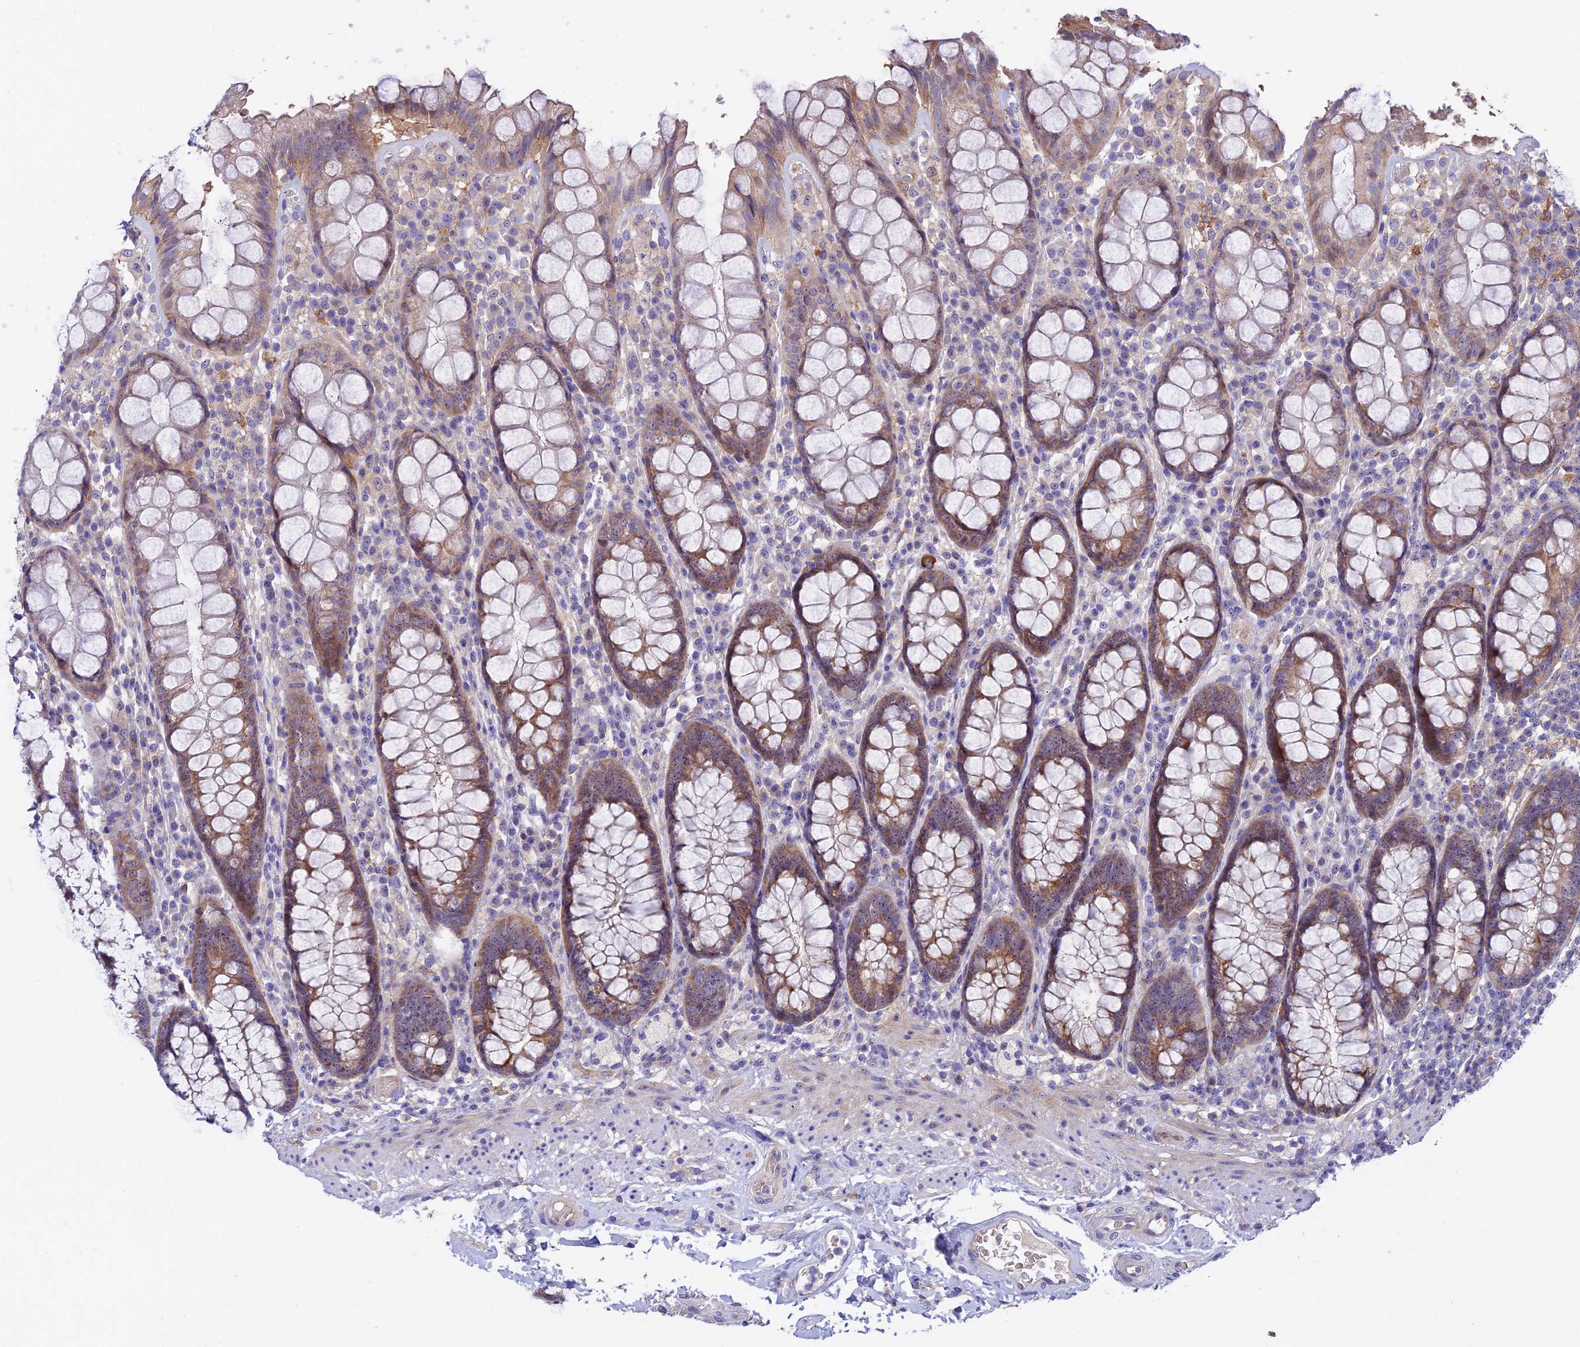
{"staining": {"intensity": "moderate", "quantity": ">75%", "location": "cytoplasmic/membranous"}, "tissue": "rectum", "cell_type": "Glandular cells", "image_type": "normal", "snomed": [{"axis": "morphology", "description": "Normal tissue, NOS"}, {"axis": "topography", "description": "Rectum"}], "caption": "Brown immunohistochemical staining in unremarkable human rectum exhibits moderate cytoplasmic/membranous staining in about >75% of glandular cells.", "gene": "DUSP29", "patient": {"sex": "male", "age": 83}}